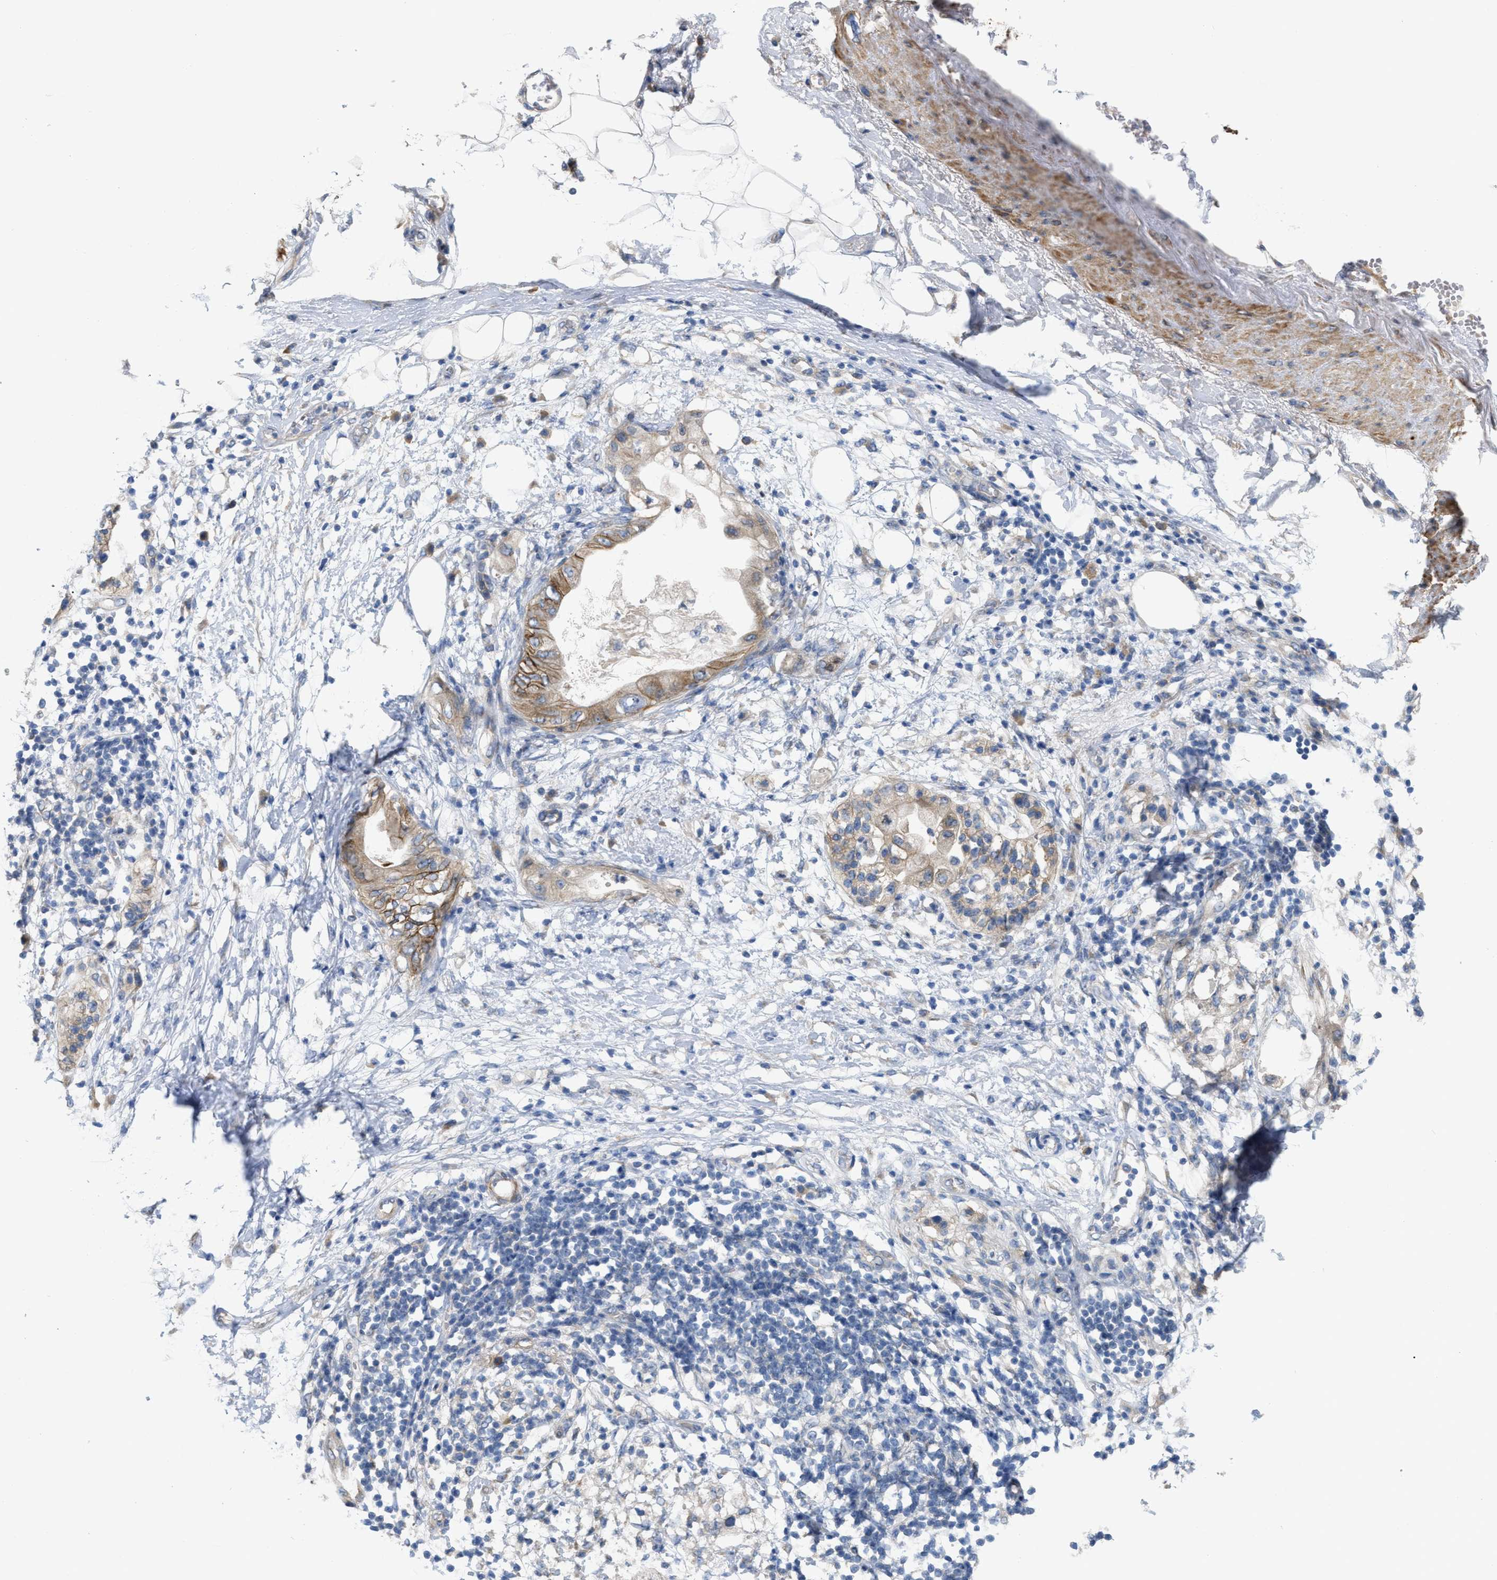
{"staining": {"intensity": "moderate", "quantity": "25%-75%", "location": "cytoplasmic/membranous"}, "tissue": "adipose tissue", "cell_type": "Adipocytes", "image_type": "normal", "snomed": [{"axis": "morphology", "description": "Normal tissue, NOS"}, {"axis": "morphology", "description": "Adenocarcinoma, NOS"}, {"axis": "topography", "description": "Duodenum"}, {"axis": "topography", "description": "Peripheral nerve tissue"}], "caption": "Immunohistochemistry (IHC) (DAB (3,3'-diaminobenzidine)) staining of unremarkable adipose tissue exhibits moderate cytoplasmic/membranous protein expression in approximately 25%-75% of adipocytes. The protein of interest is stained brown, and the nuclei are stained in blue (DAB IHC with brightfield microscopy, high magnification).", "gene": "DHX58", "patient": {"sex": "female", "age": 60}}